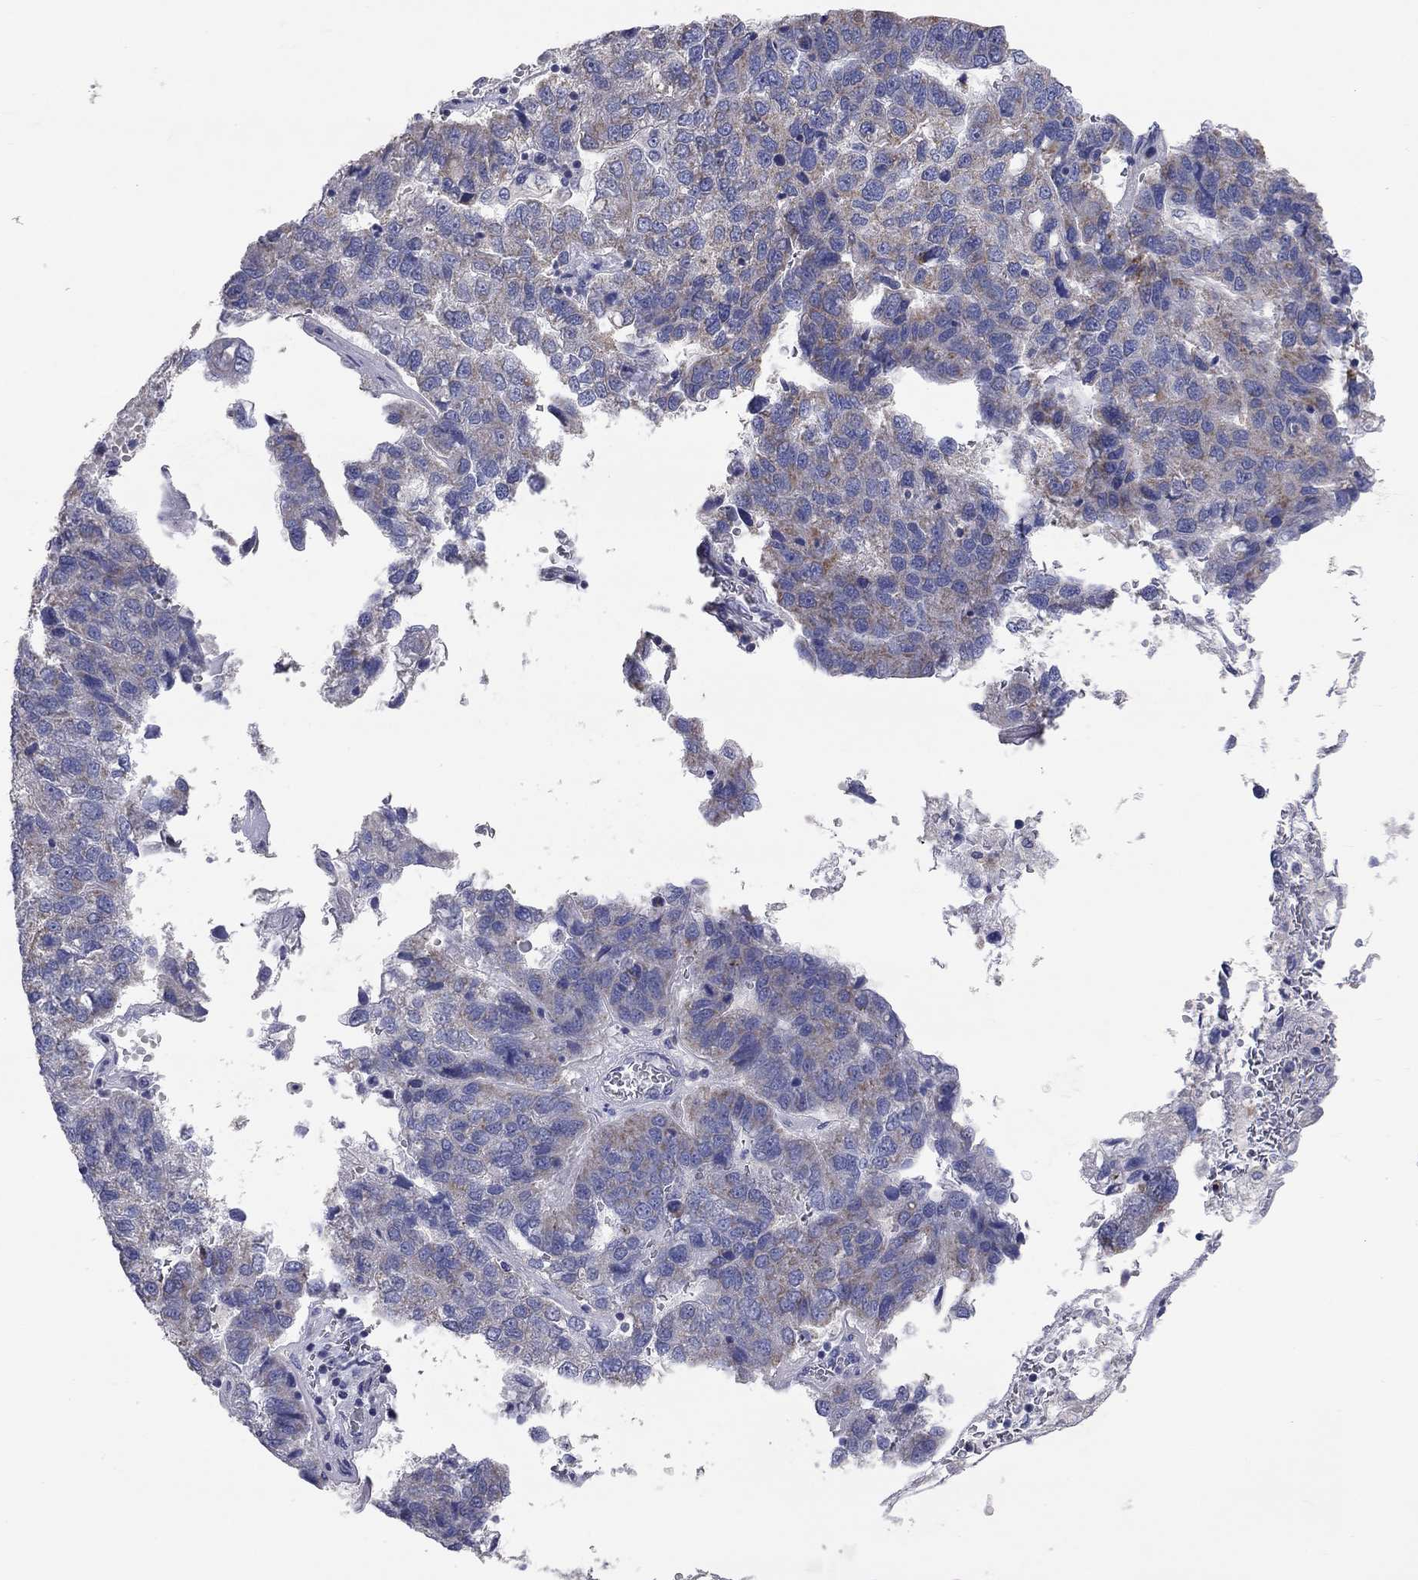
{"staining": {"intensity": "moderate", "quantity": "<25%", "location": "cytoplasmic/membranous"}, "tissue": "pancreatic cancer", "cell_type": "Tumor cells", "image_type": "cancer", "snomed": [{"axis": "morphology", "description": "Adenocarcinoma, NOS"}, {"axis": "topography", "description": "Pancreas"}], "caption": "This image shows IHC staining of human pancreatic adenocarcinoma, with low moderate cytoplasmic/membranous expression in about <25% of tumor cells.", "gene": "CFAP161", "patient": {"sex": "female", "age": 61}}